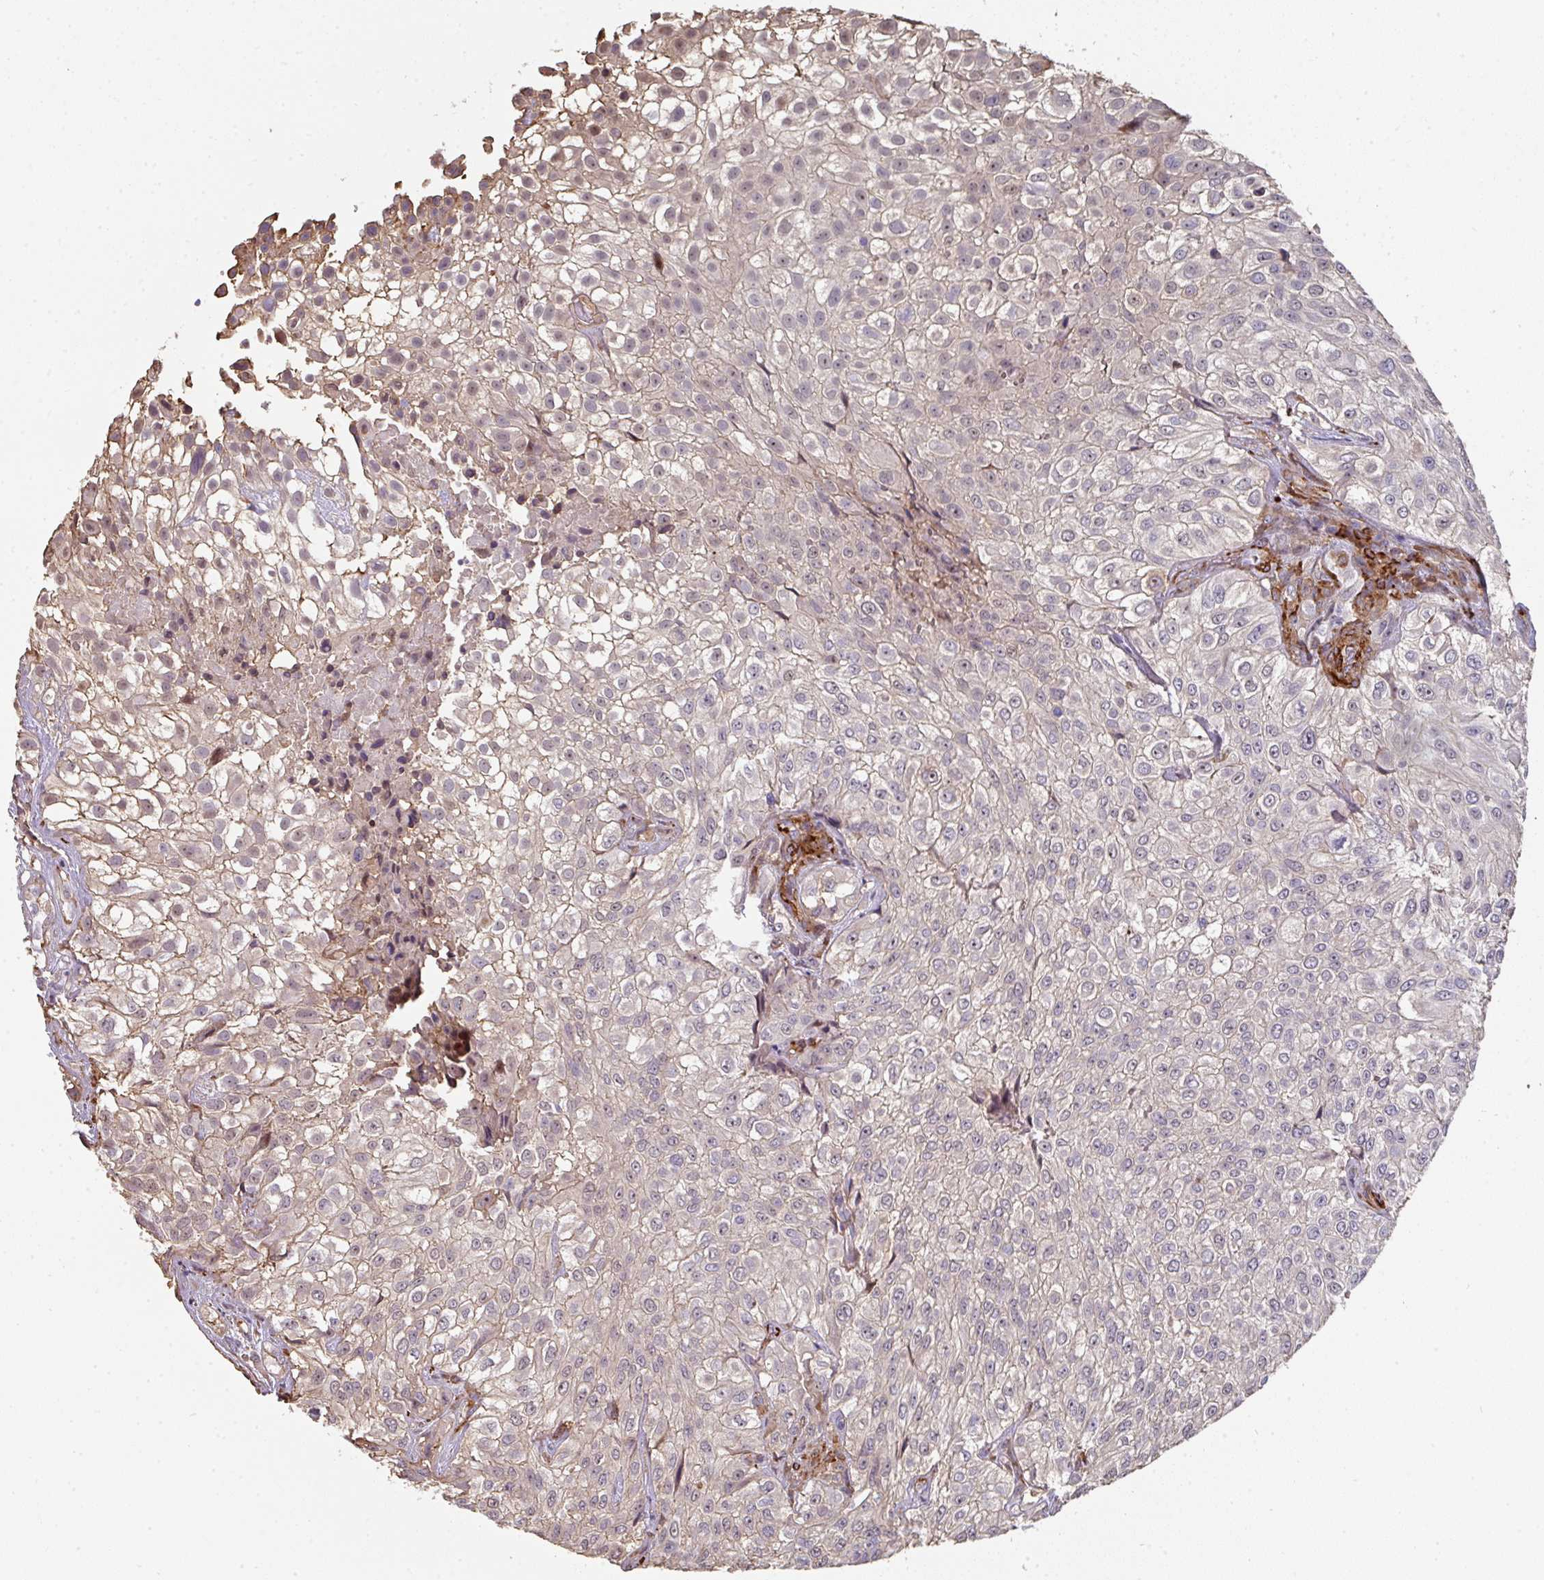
{"staining": {"intensity": "negative", "quantity": "none", "location": "none"}, "tissue": "urothelial cancer", "cell_type": "Tumor cells", "image_type": "cancer", "snomed": [{"axis": "morphology", "description": "Urothelial carcinoma, High grade"}, {"axis": "topography", "description": "Urinary bladder"}], "caption": "This is a micrograph of IHC staining of high-grade urothelial carcinoma, which shows no positivity in tumor cells. The staining is performed using DAB (3,3'-diaminobenzidine) brown chromogen with nuclei counter-stained in using hematoxylin.", "gene": "BEND5", "patient": {"sex": "male", "age": 56}}